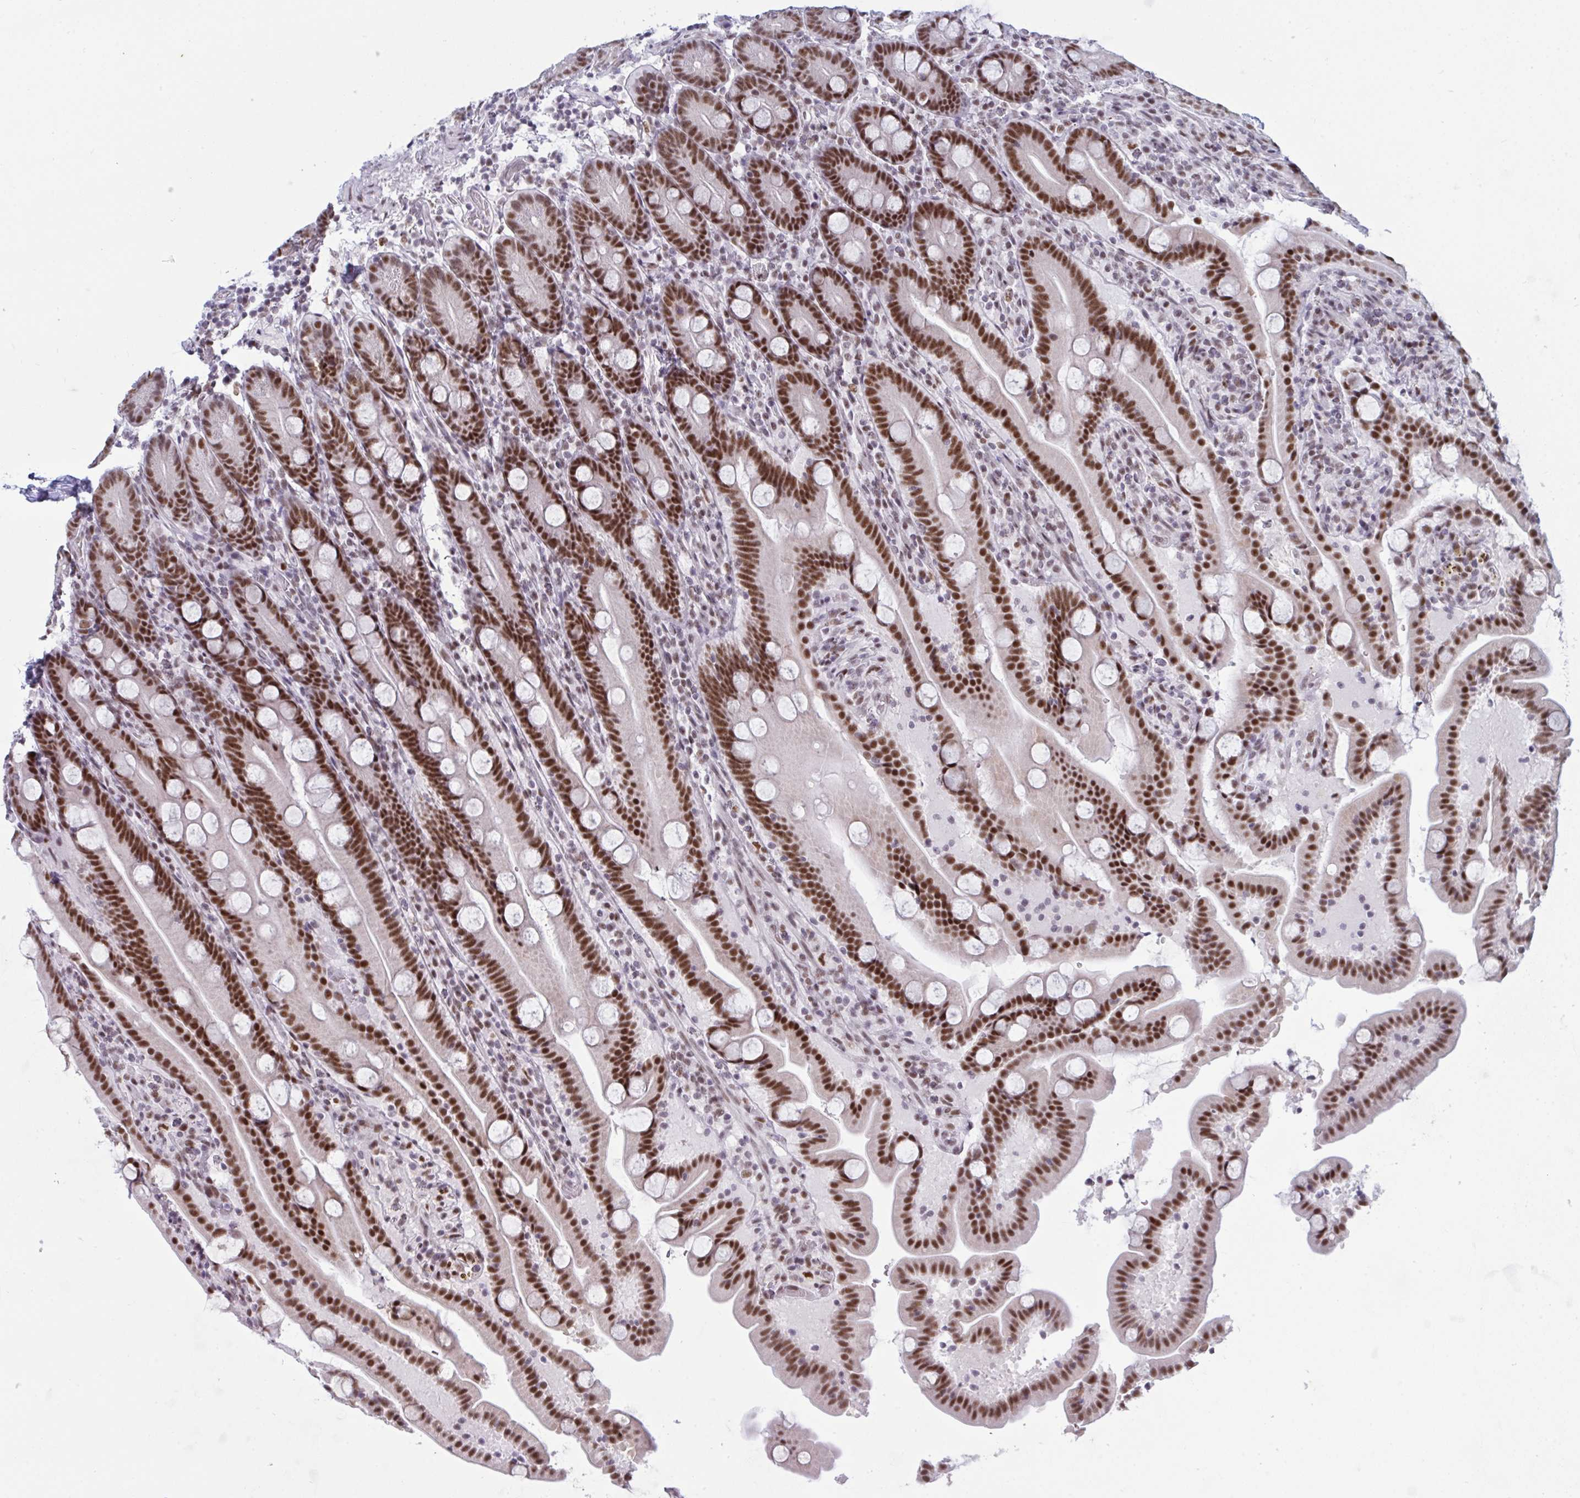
{"staining": {"intensity": "strong", "quantity": ">75%", "location": "nuclear"}, "tissue": "duodenum", "cell_type": "Glandular cells", "image_type": "normal", "snomed": [{"axis": "morphology", "description": "Normal tissue, NOS"}, {"axis": "topography", "description": "Duodenum"}], "caption": "IHC (DAB (3,3'-diaminobenzidine)) staining of benign duodenum demonstrates strong nuclear protein positivity in about >75% of glandular cells.", "gene": "PPP1R10", "patient": {"sex": "male", "age": 55}}